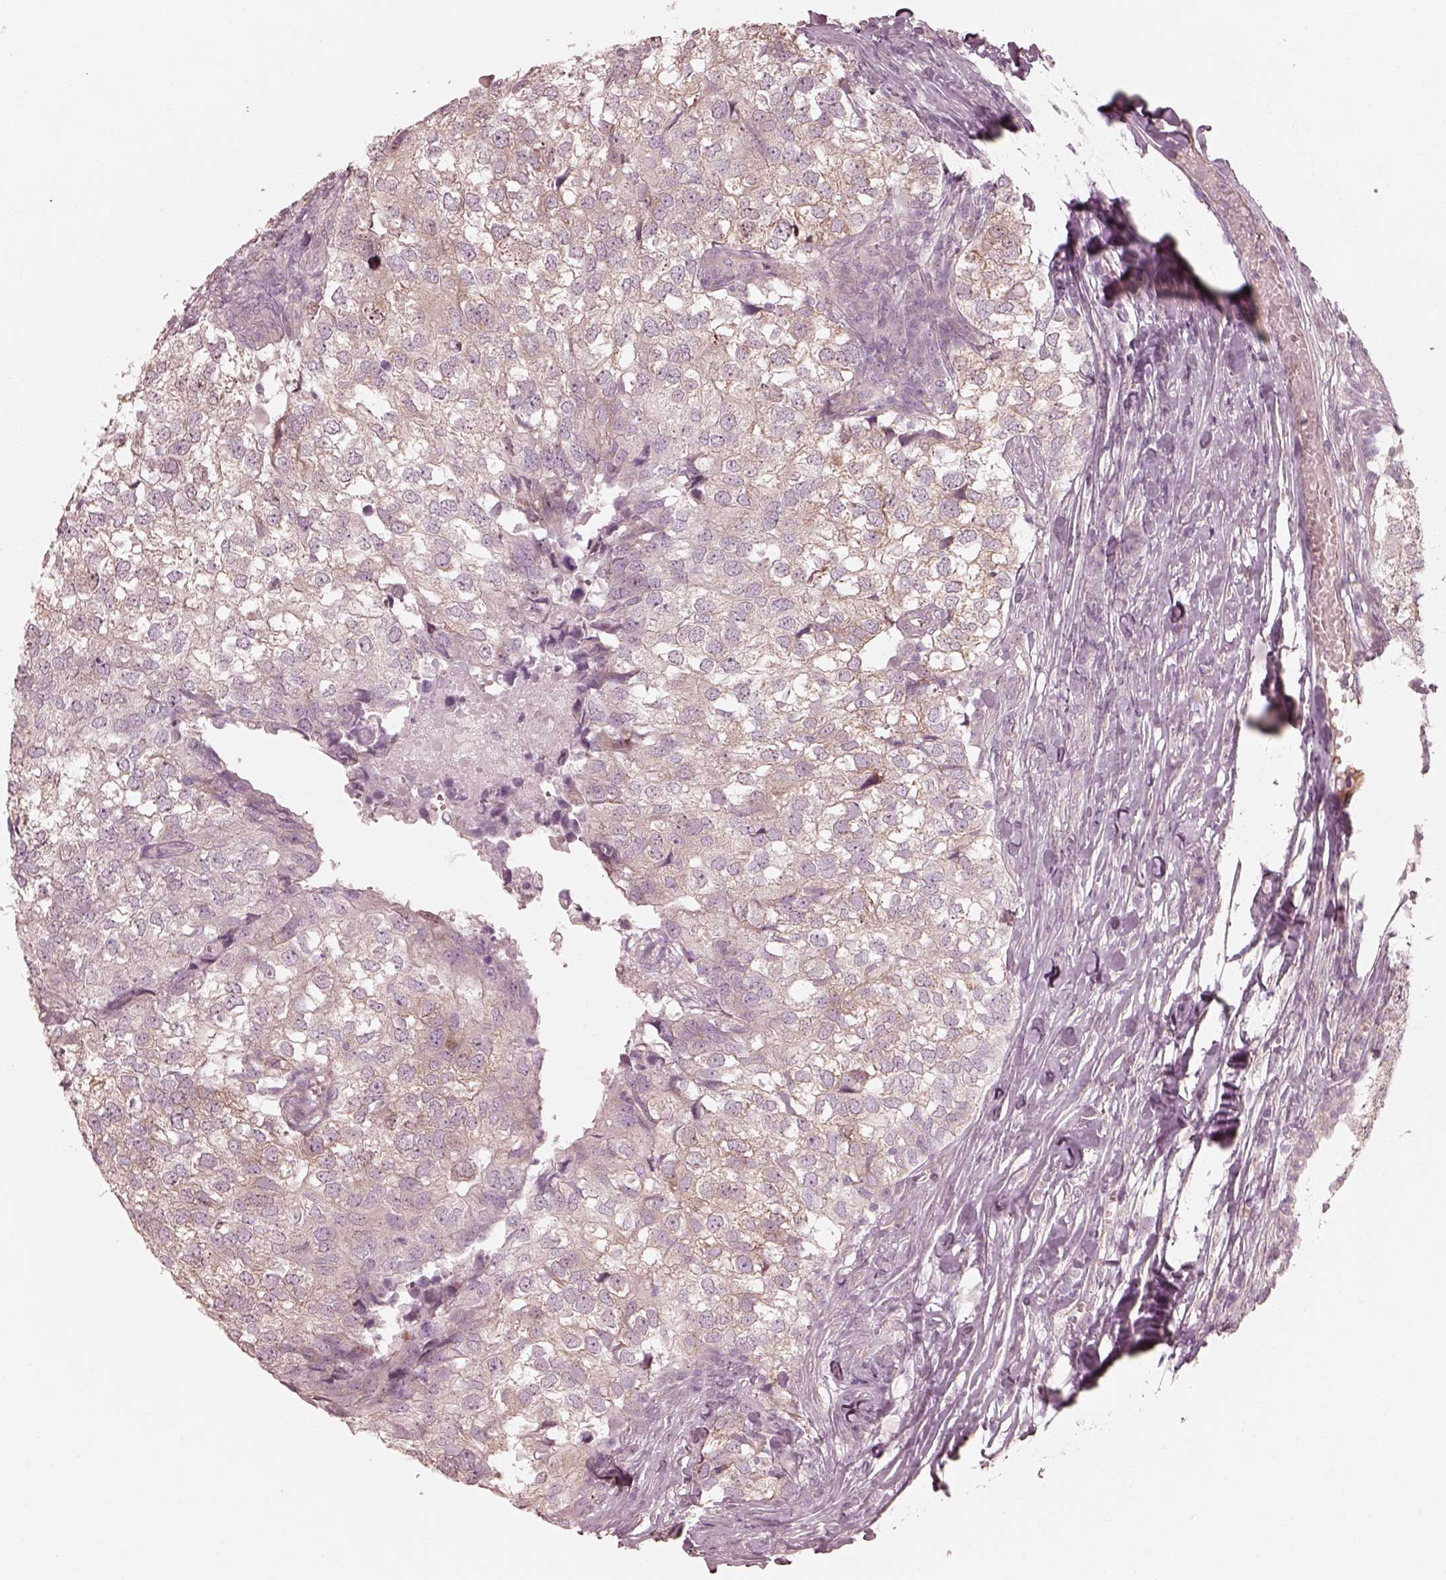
{"staining": {"intensity": "moderate", "quantity": "<25%", "location": "cytoplasmic/membranous"}, "tissue": "breast cancer", "cell_type": "Tumor cells", "image_type": "cancer", "snomed": [{"axis": "morphology", "description": "Duct carcinoma"}, {"axis": "topography", "description": "Breast"}], "caption": "A photomicrograph of human breast invasive ductal carcinoma stained for a protein exhibits moderate cytoplasmic/membranous brown staining in tumor cells.", "gene": "RAB3C", "patient": {"sex": "female", "age": 30}}